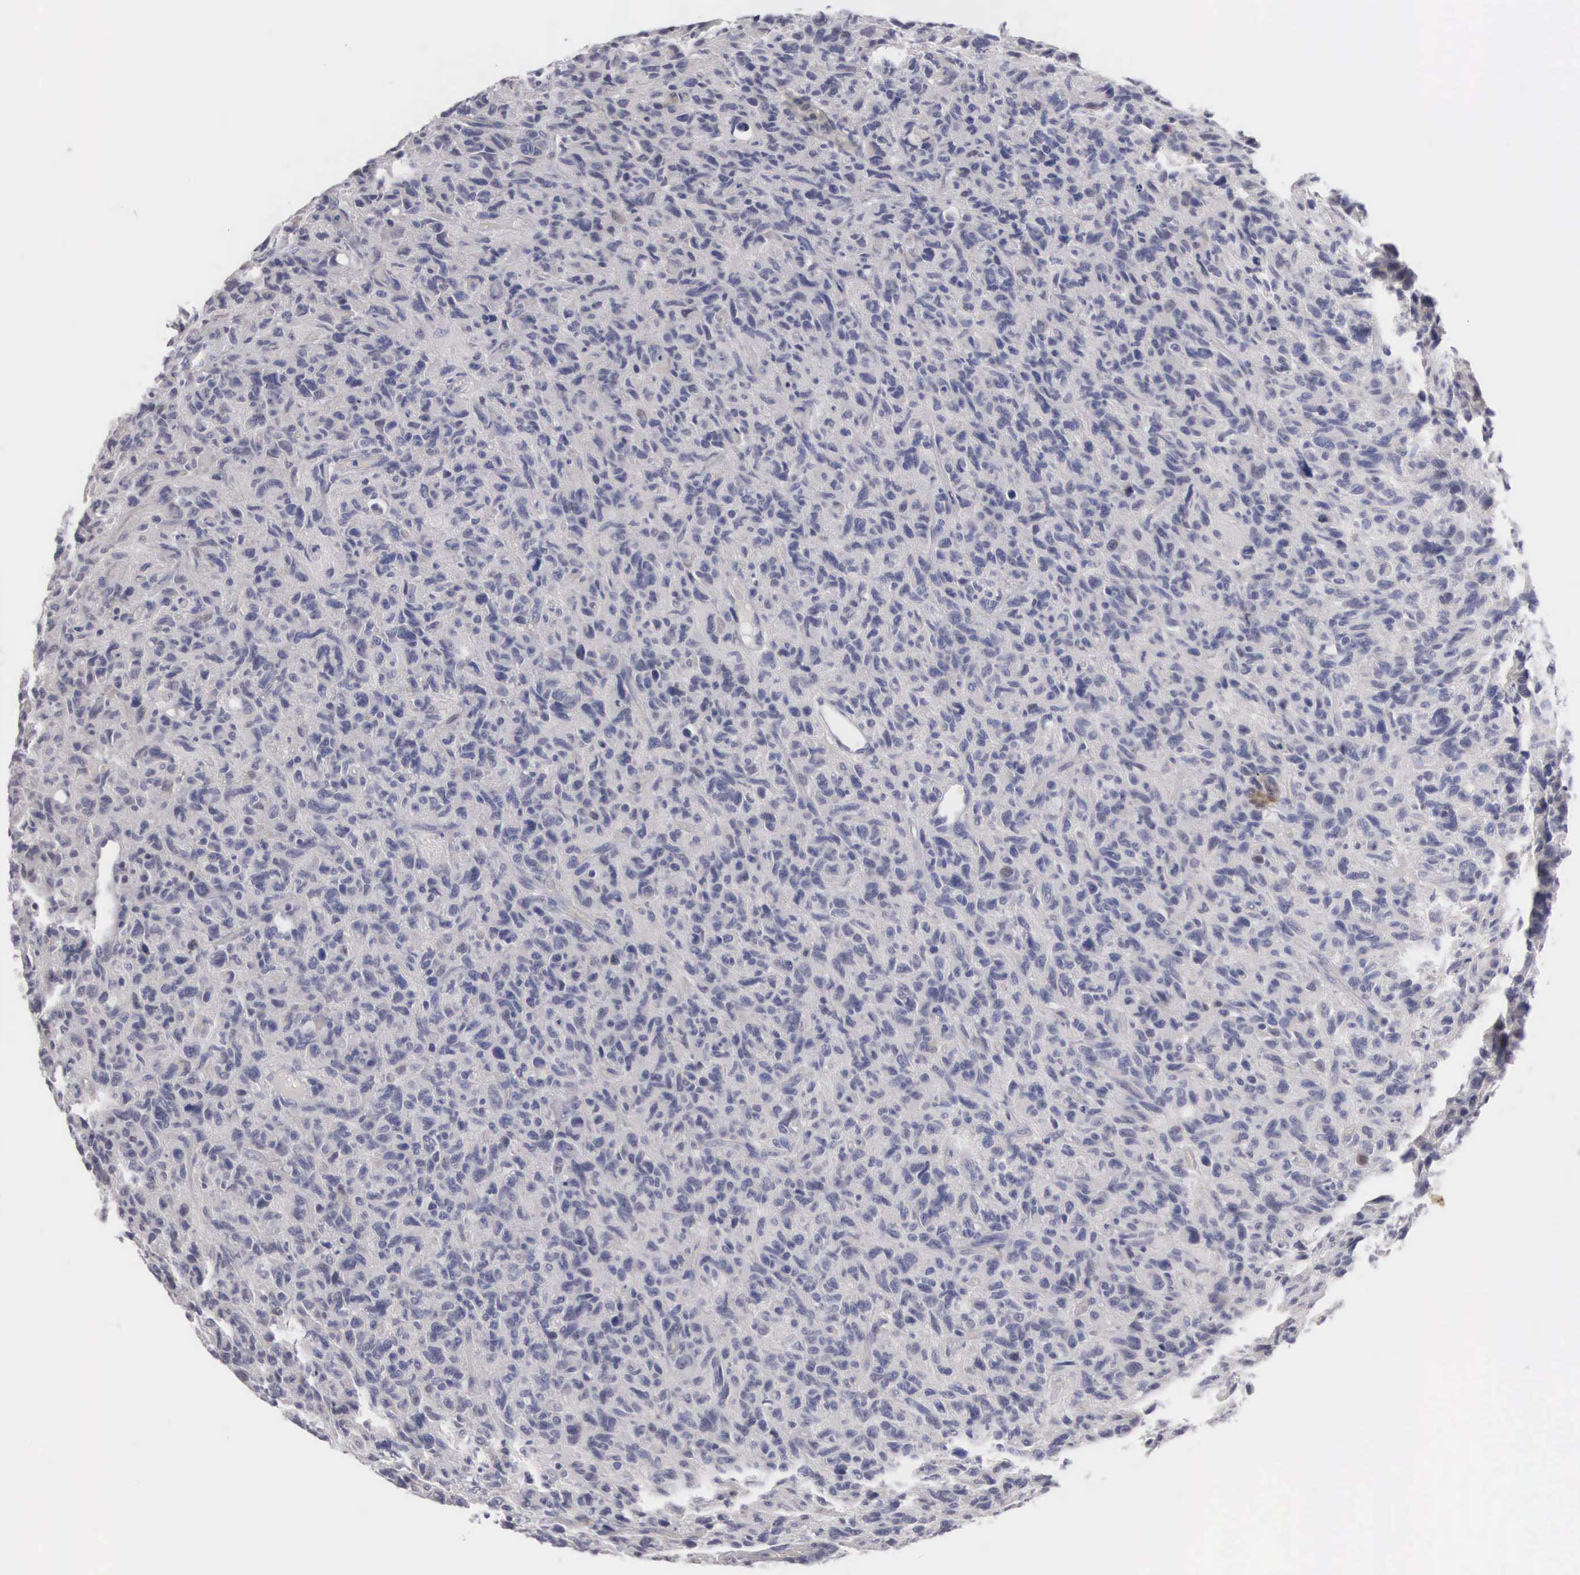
{"staining": {"intensity": "negative", "quantity": "none", "location": "none"}, "tissue": "glioma", "cell_type": "Tumor cells", "image_type": "cancer", "snomed": [{"axis": "morphology", "description": "Glioma, malignant, High grade"}, {"axis": "topography", "description": "Brain"}], "caption": "High magnification brightfield microscopy of malignant high-grade glioma stained with DAB (3,3'-diaminobenzidine) (brown) and counterstained with hematoxylin (blue): tumor cells show no significant staining.", "gene": "ELFN2", "patient": {"sex": "female", "age": 60}}